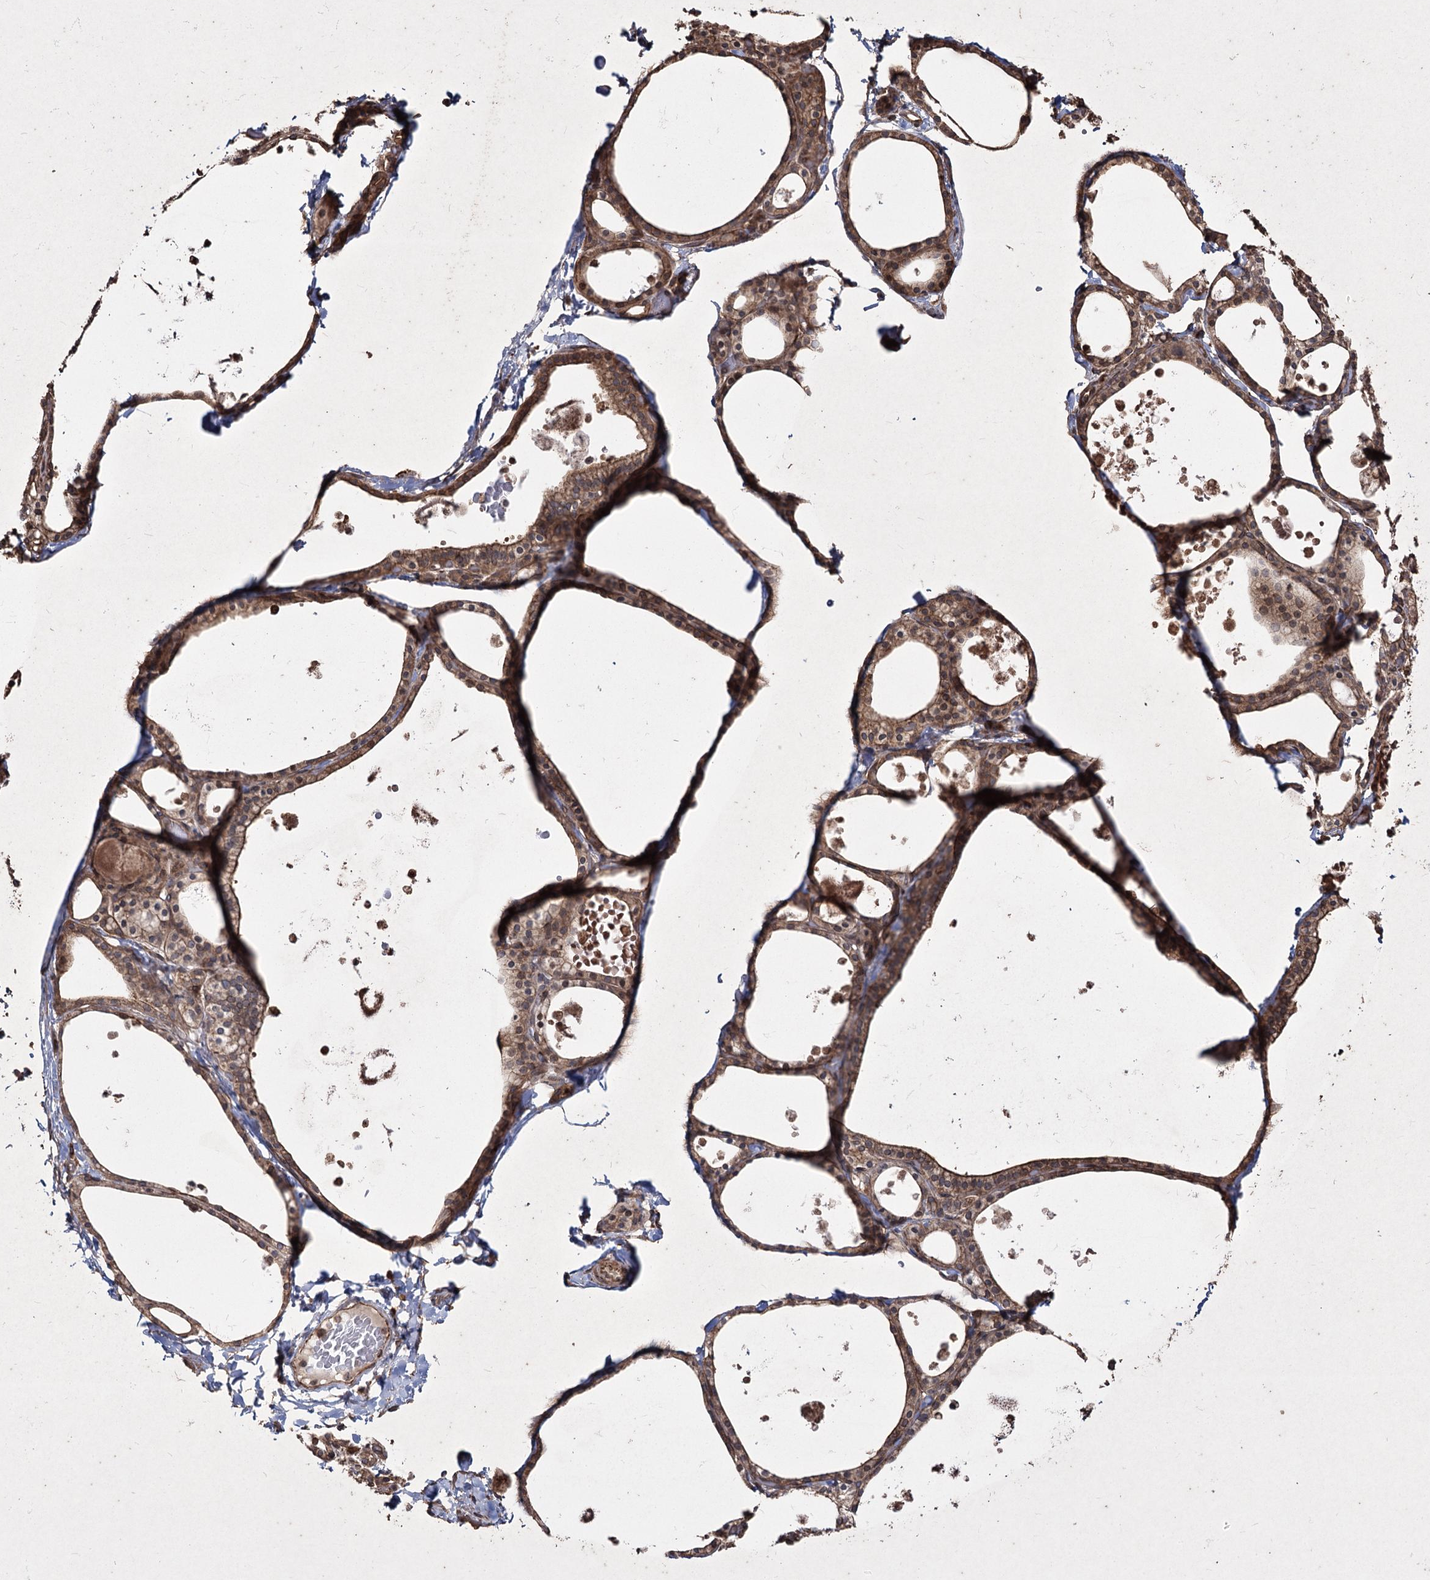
{"staining": {"intensity": "moderate", "quantity": ">75%", "location": "cytoplasmic/membranous,nuclear"}, "tissue": "thyroid gland", "cell_type": "Glandular cells", "image_type": "normal", "snomed": [{"axis": "morphology", "description": "Normal tissue, NOS"}, {"axis": "topography", "description": "Thyroid gland"}], "caption": "An IHC micrograph of normal tissue is shown. Protein staining in brown labels moderate cytoplasmic/membranous,nuclear positivity in thyroid gland within glandular cells. (Brightfield microscopy of DAB IHC at high magnification).", "gene": "PRC1", "patient": {"sex": "male", "age": 56}}